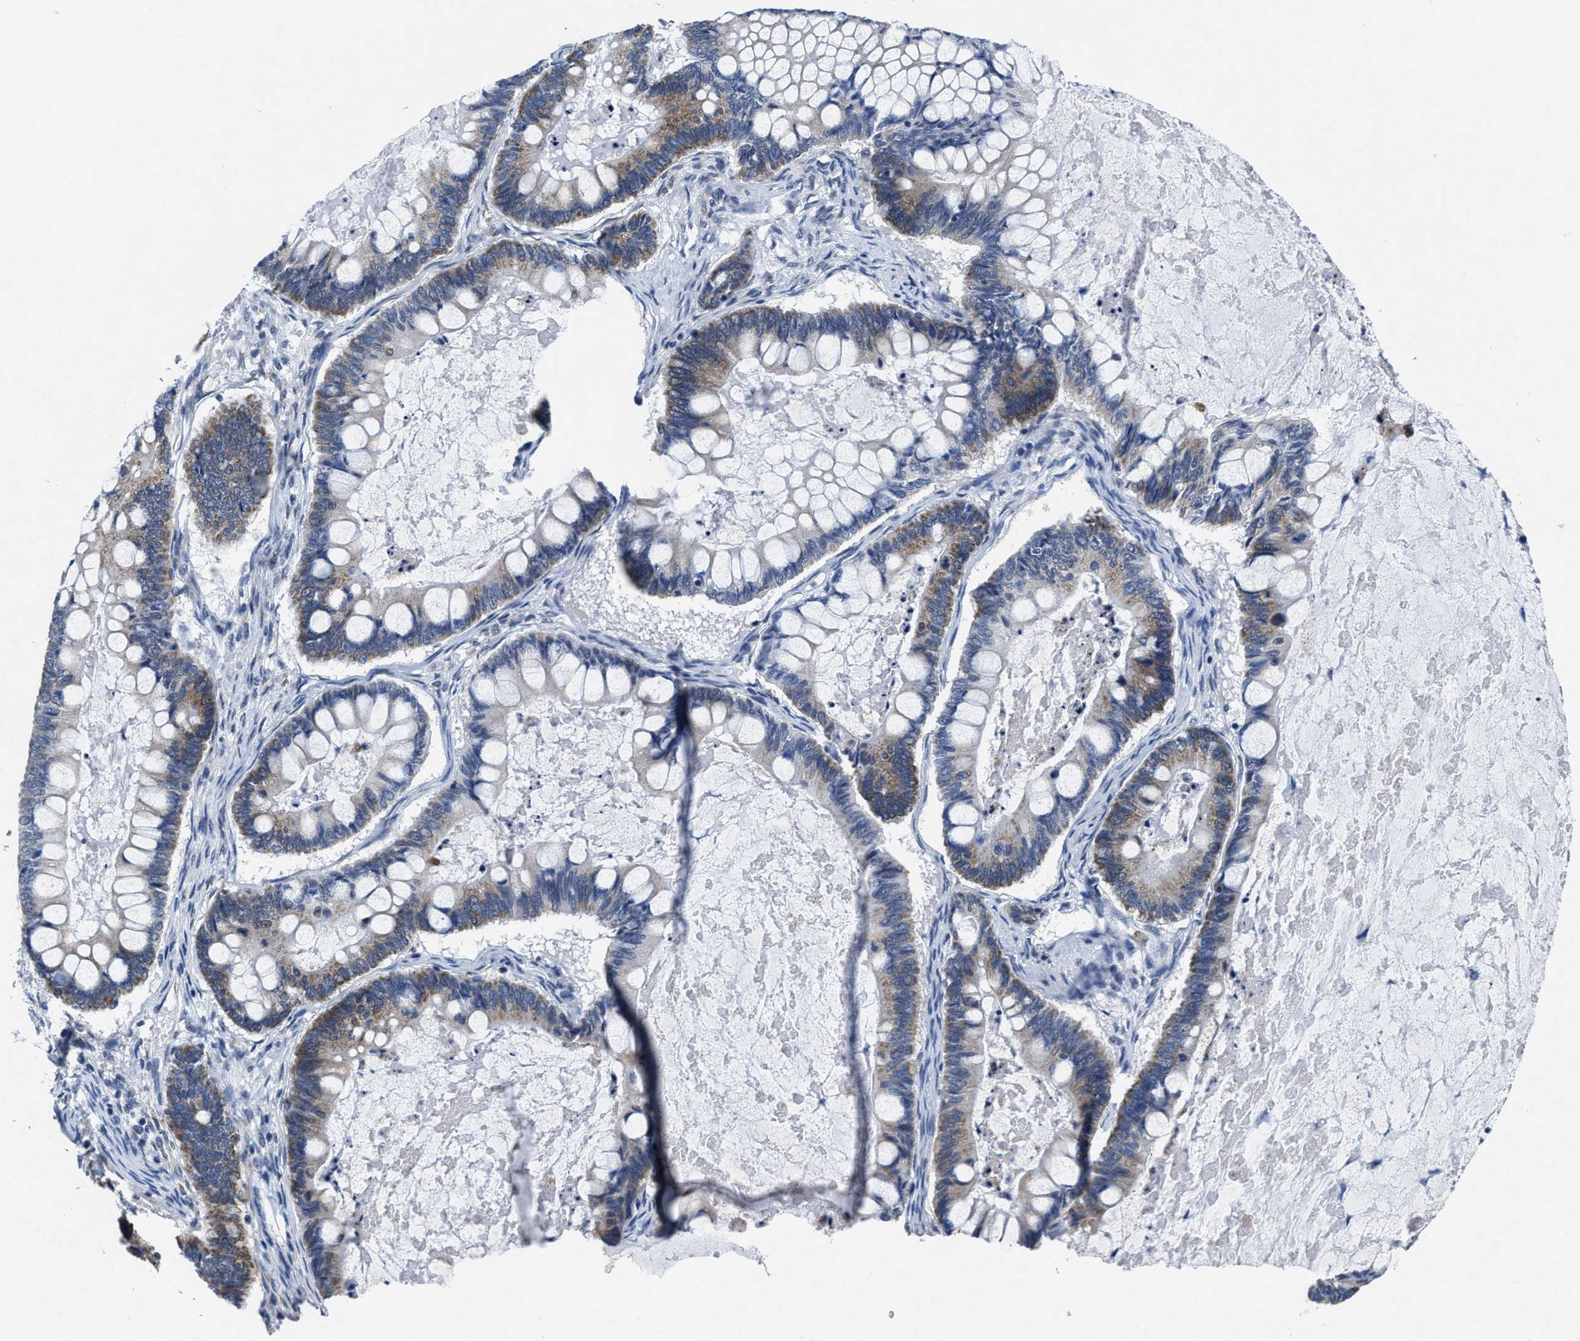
{"staining": {"intensity": "moderate", "quantity": "25%-75%", "location": "cytoplasmic/membranous"}, "tissue": "ovarian cancer", "cell_type": "Tumor cells", "image_type": "cancer", "snomed": [{"axis": "morphology", "description": "Cystadenocarcinoma, mucinous, NOS"}, {"axis": "topography", "description": "Ovary"}], "caption": "Ovarian cancer (mucinous cystadenocarcinoma) stained for a protein displays moderate cytoplasmic/membranous positivity in tumor cells.", "gene": "ID3", "patient": {"sex": "female", "age": 61}}